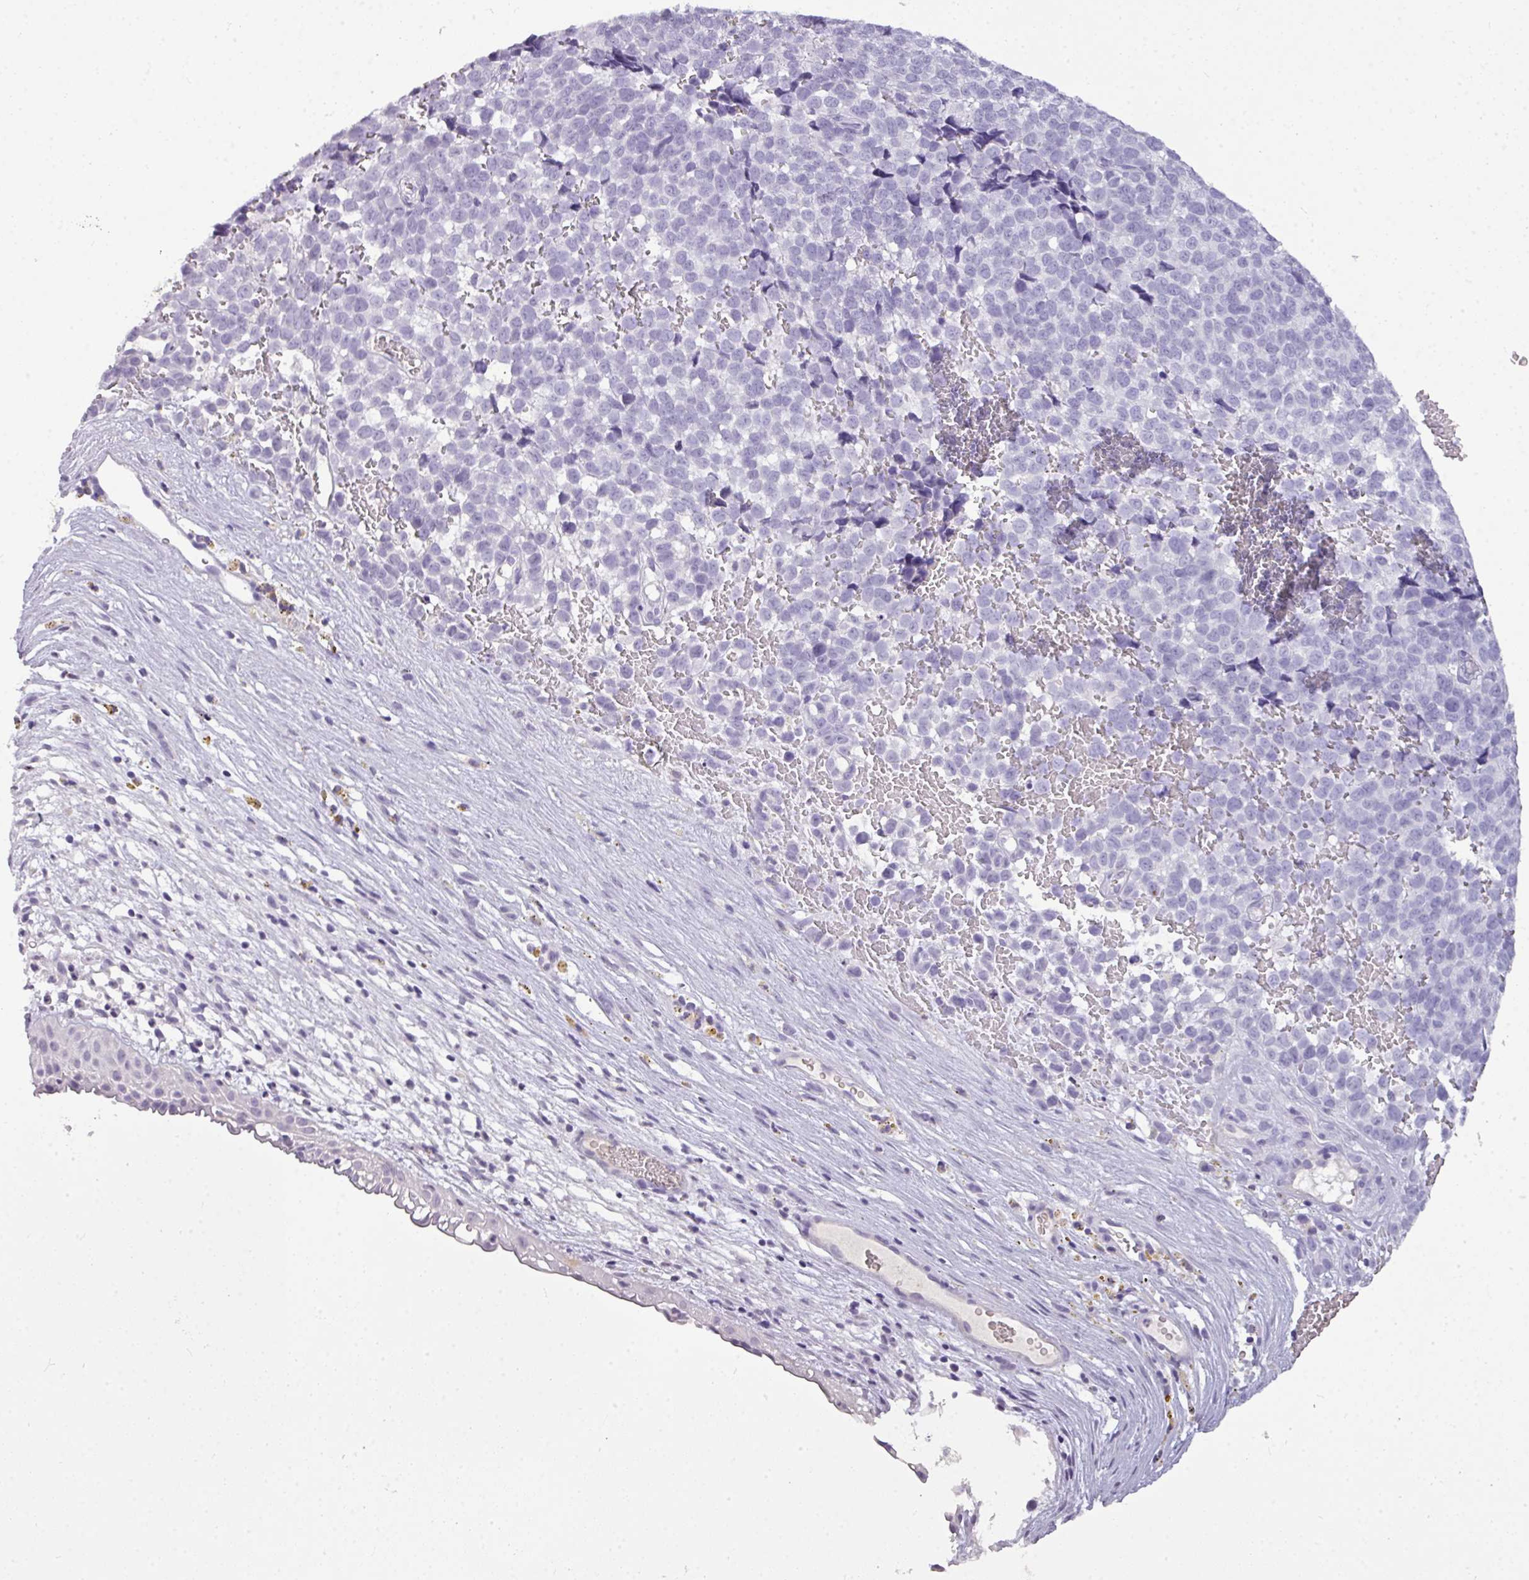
{"staining": {"intensity": "negative", "quantity": "none", "location": "none"}, "tissue": "melanoma", "cell_type": "Tumor cells", "image_type": "cancer", "snomed": [{"axis": "morphology", "description": "Malignant melanoma, NOS"}, {"axis": "topography", "description": "Nose, NOS"}], "caption": "High power microscopy photomicrograph of an immunohistochemistry photomicrograph of malignant melanoma, revealing no significant expression in tumor cells. (DAB IHC, high magnification).", "gene": "TMEM91", "patient": {"sex": "female", "age": 48}}